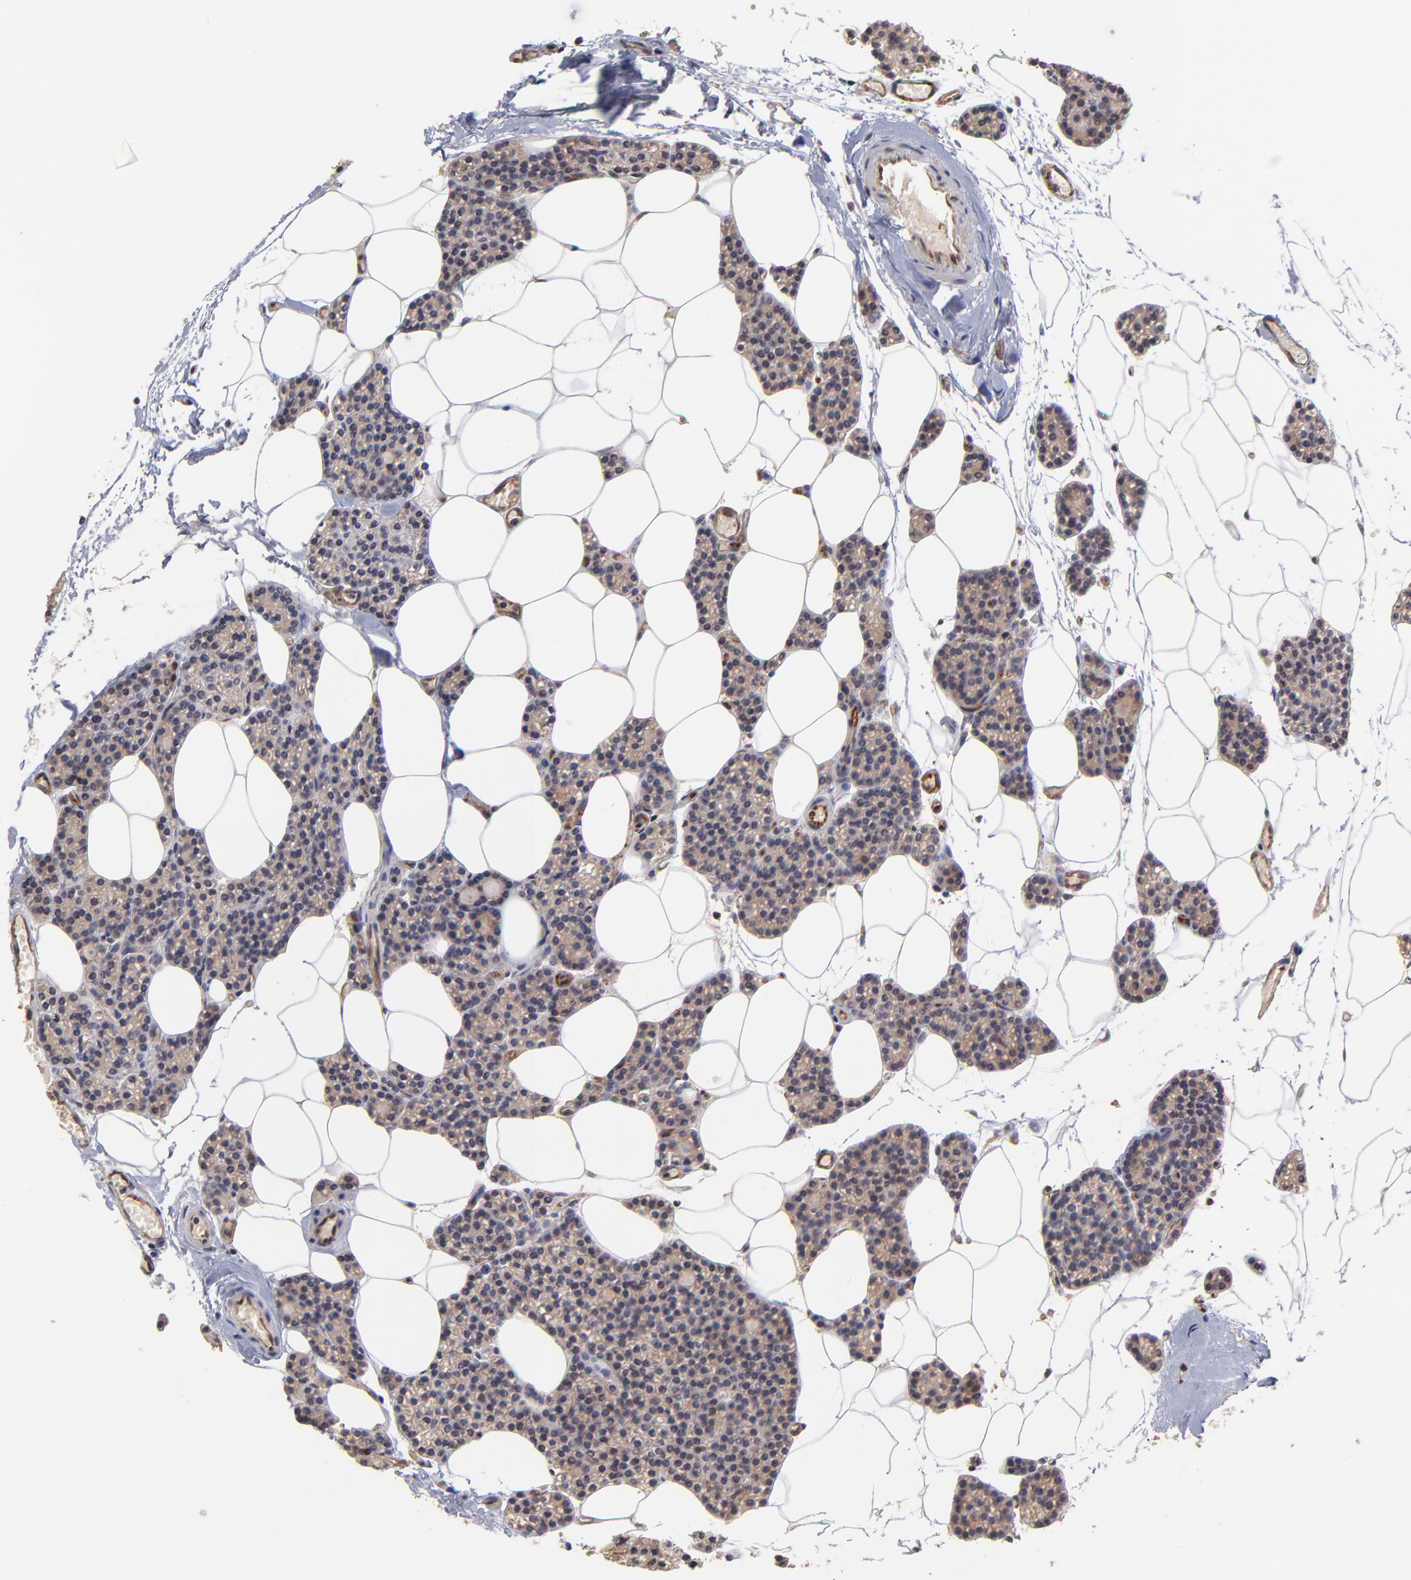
{"staining": {"intensity": "weak", "quantity": "25%-75%", "location": "cytoplasmic/membranous"}, "tissue": "parathyroid gland", "cell_type": "Glandular cells", "image_type": "normal", "snomed": [{"axis": "morphology", "description": "Normal tissue, NOS"}, {"axis": "topography", "description": "Parathyroid gland"}], "caption": "Immunohistochemistry of unremarkable parathyroid gland demonstrates low levels of weak cytoplasmic/membranous staining in about 25%-75% of glandular cells.", "gene": "ASB7", "patient": {"sex": "female", "age": 66}}